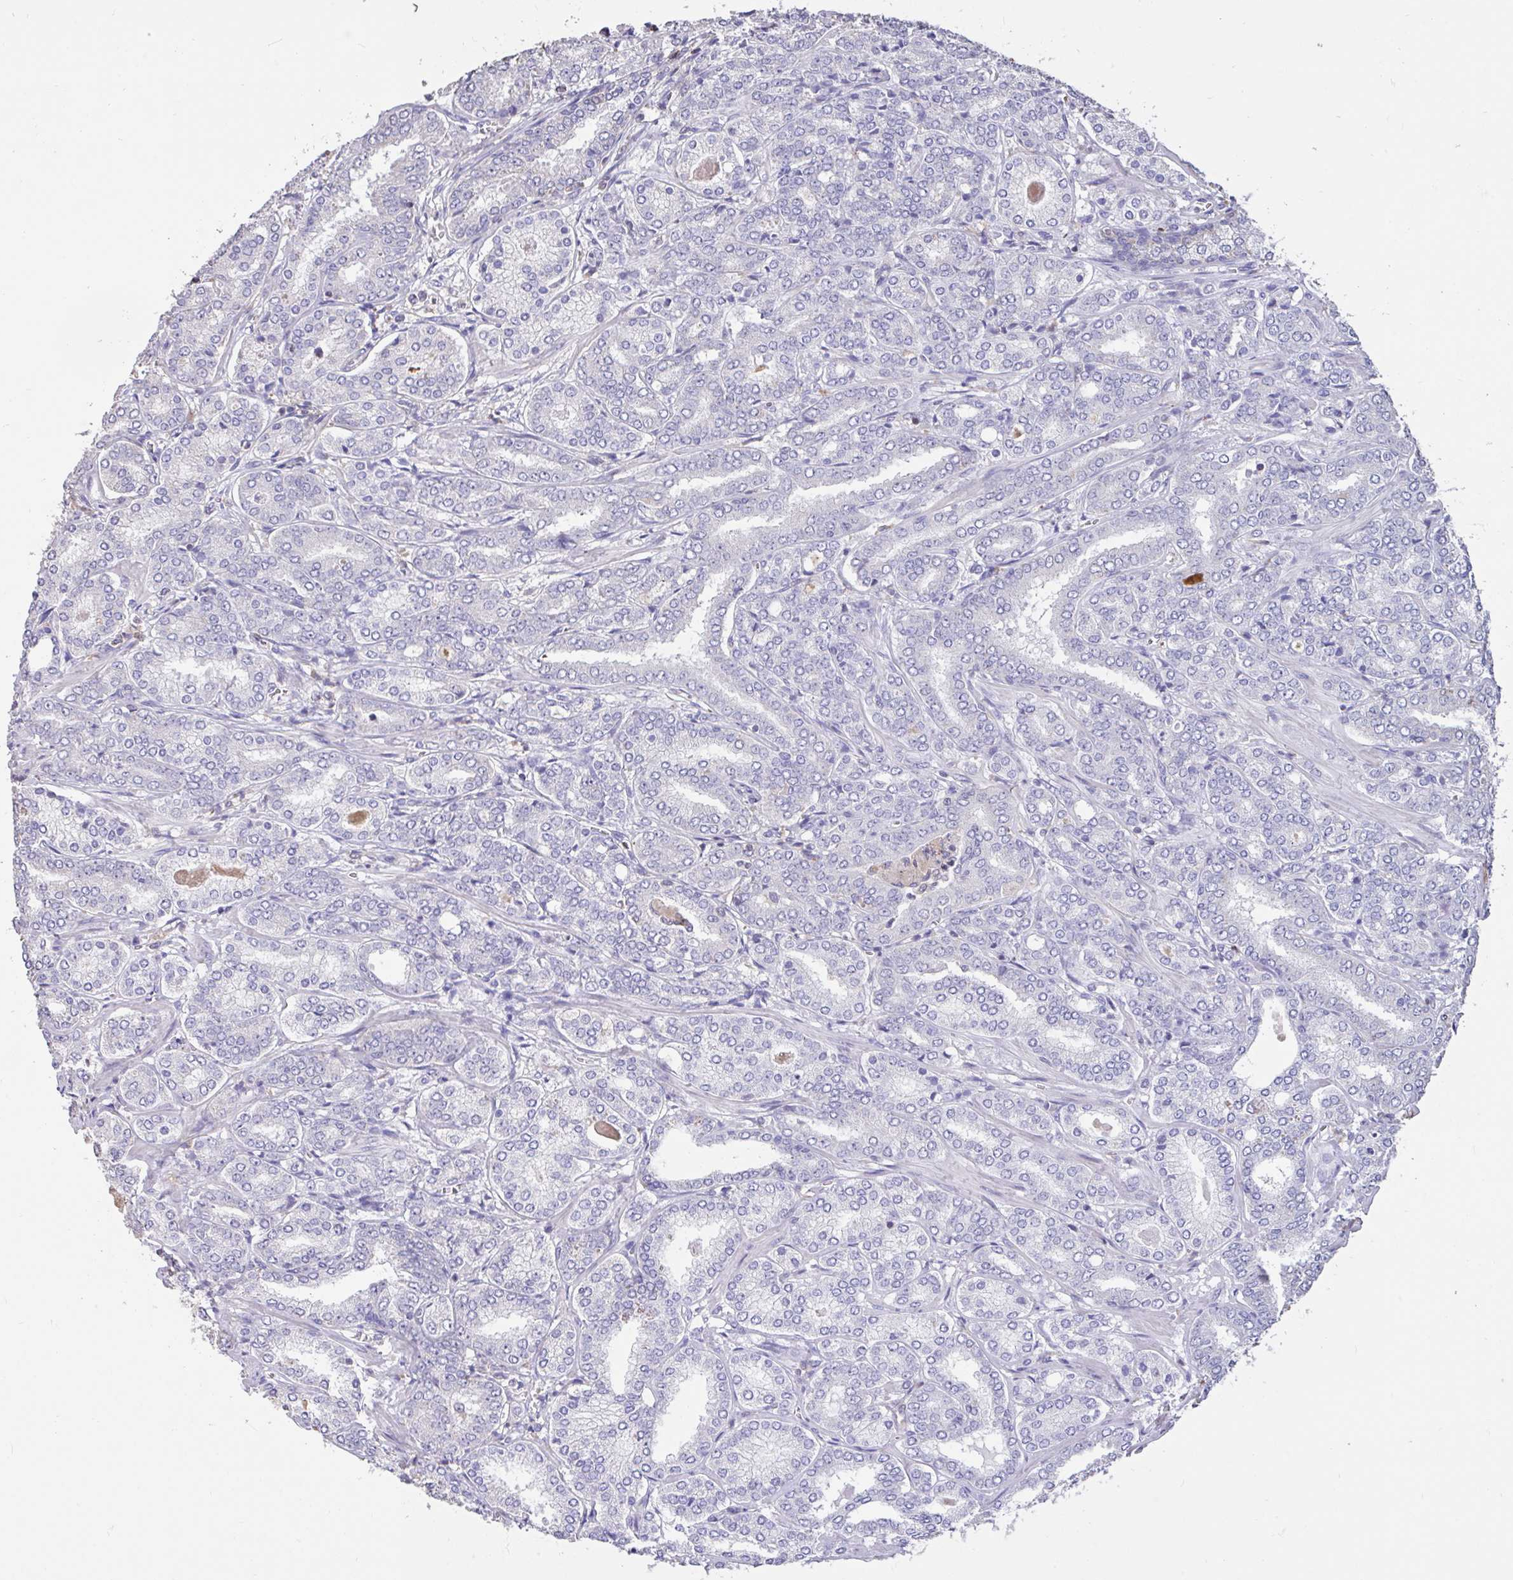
{"staining": {"intensity": "negative", "quantity": "none", "location": "none"}, "tissue": "prostate cancer", "cell_type": "Tumor cells", "image_type": "cancer", "snomed": [{"axis": "morphology", "description": "Adenocarcinoma, High grade"}, {"axis": "topography", "description": "Prostate"}], "caption": "High power microscopy image of an immunohistochemistry (IHC) image of adenocarcinoma (high-grade) (prostate), revealing no significant positivity in tumor cells. (Immunohistochemistry (ihc), brightfield microscopy, high magnification).", "gene": "DDX39A", "patient": {"sex": "male", "age": 72}}